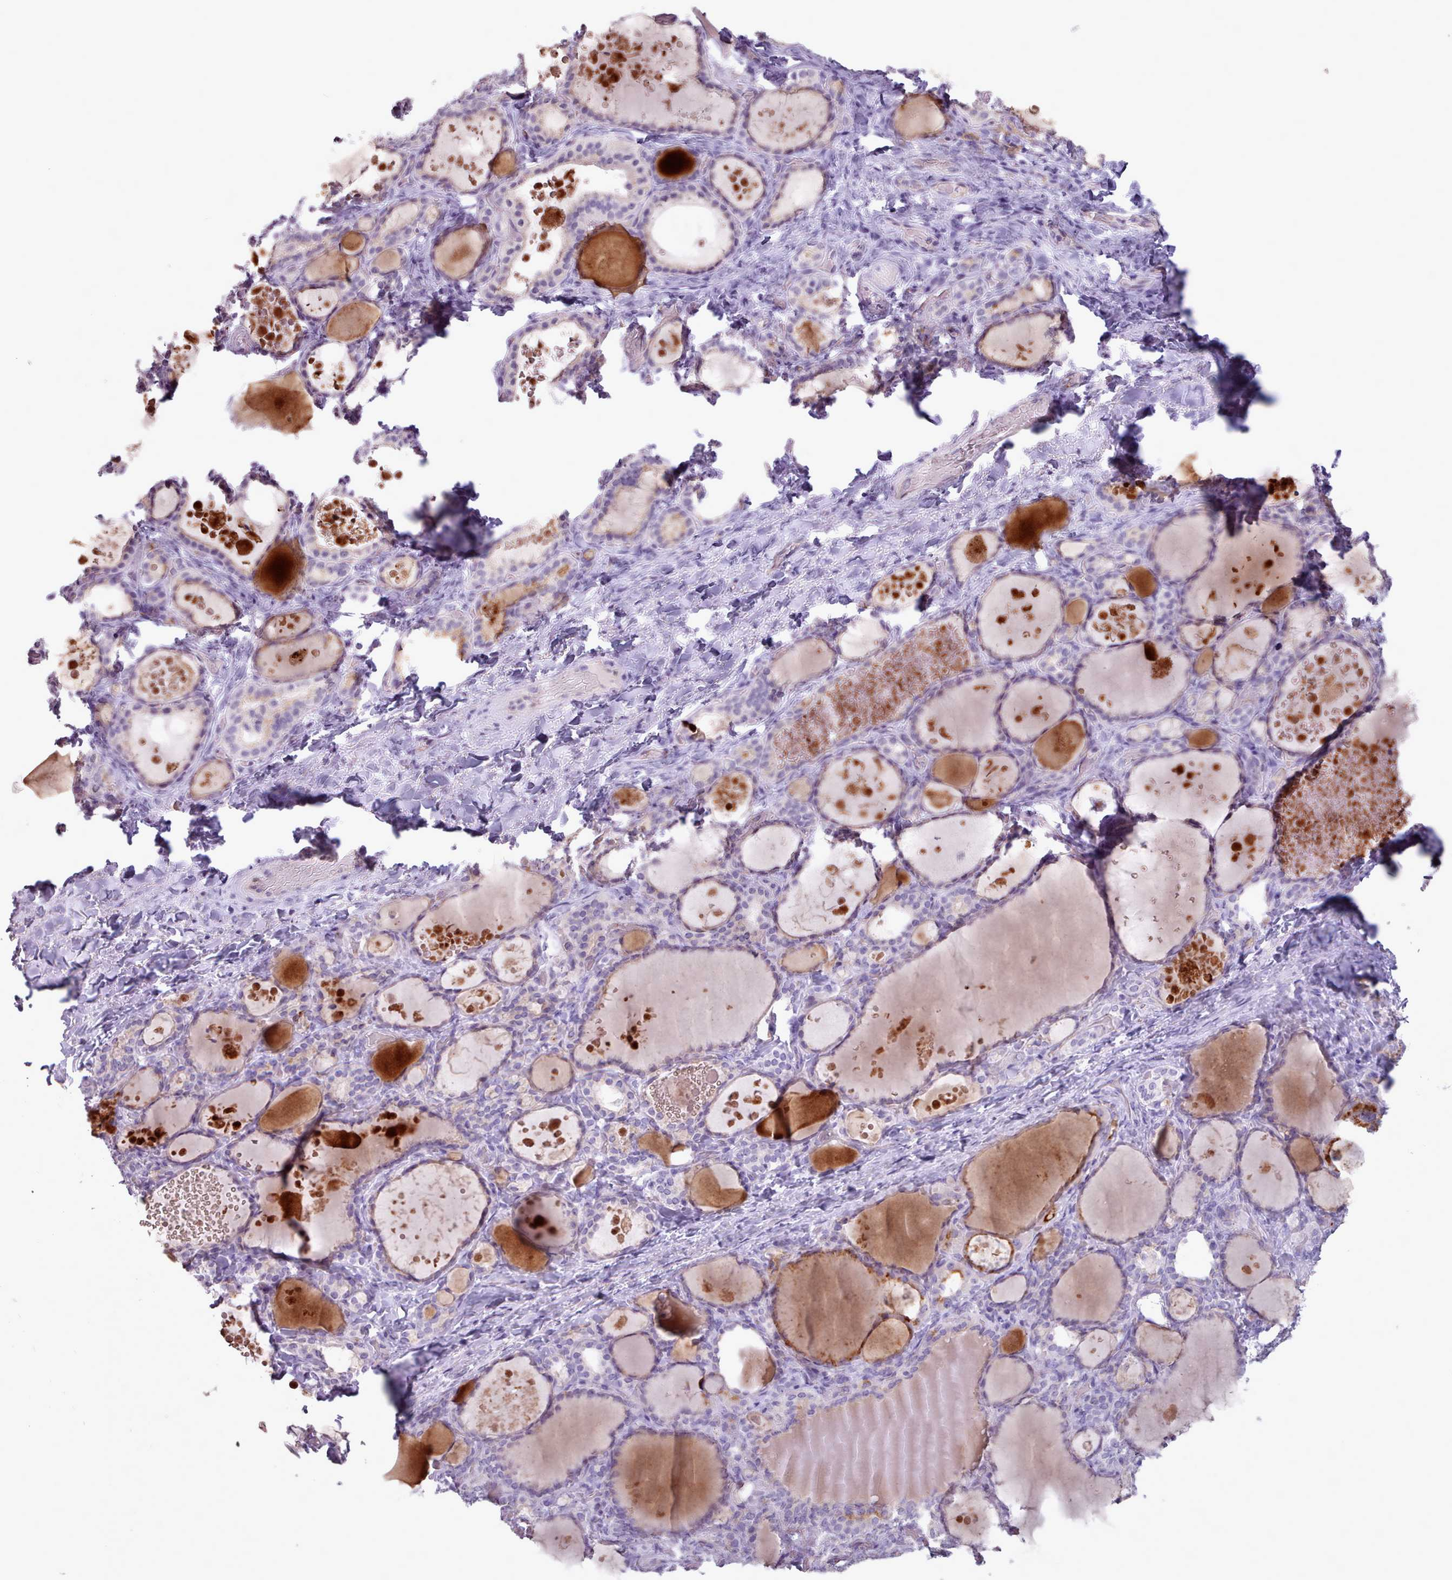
{"staining": {"intensity": "moderate", "quantity": "<25%", "location": "cytoplasmic/membranous"}, "tissue": "thyroid gland", "cell_type": "Glandular cells", "image_type": "normal", "snomed": [{"axis": "morphology", "description": "Normal tissue, NOS"}, {"axis": "topography", "description": "Thyroid gland"}], "caption": "There is low levels of moderate cytoplasmic/membranous positivity in glandular cells of normal thyroid gland, as demonstrated by immunohistochemical staining (brown color).", "gene": "ATRAID", "patient": {"sex": "female", "age": 46}}